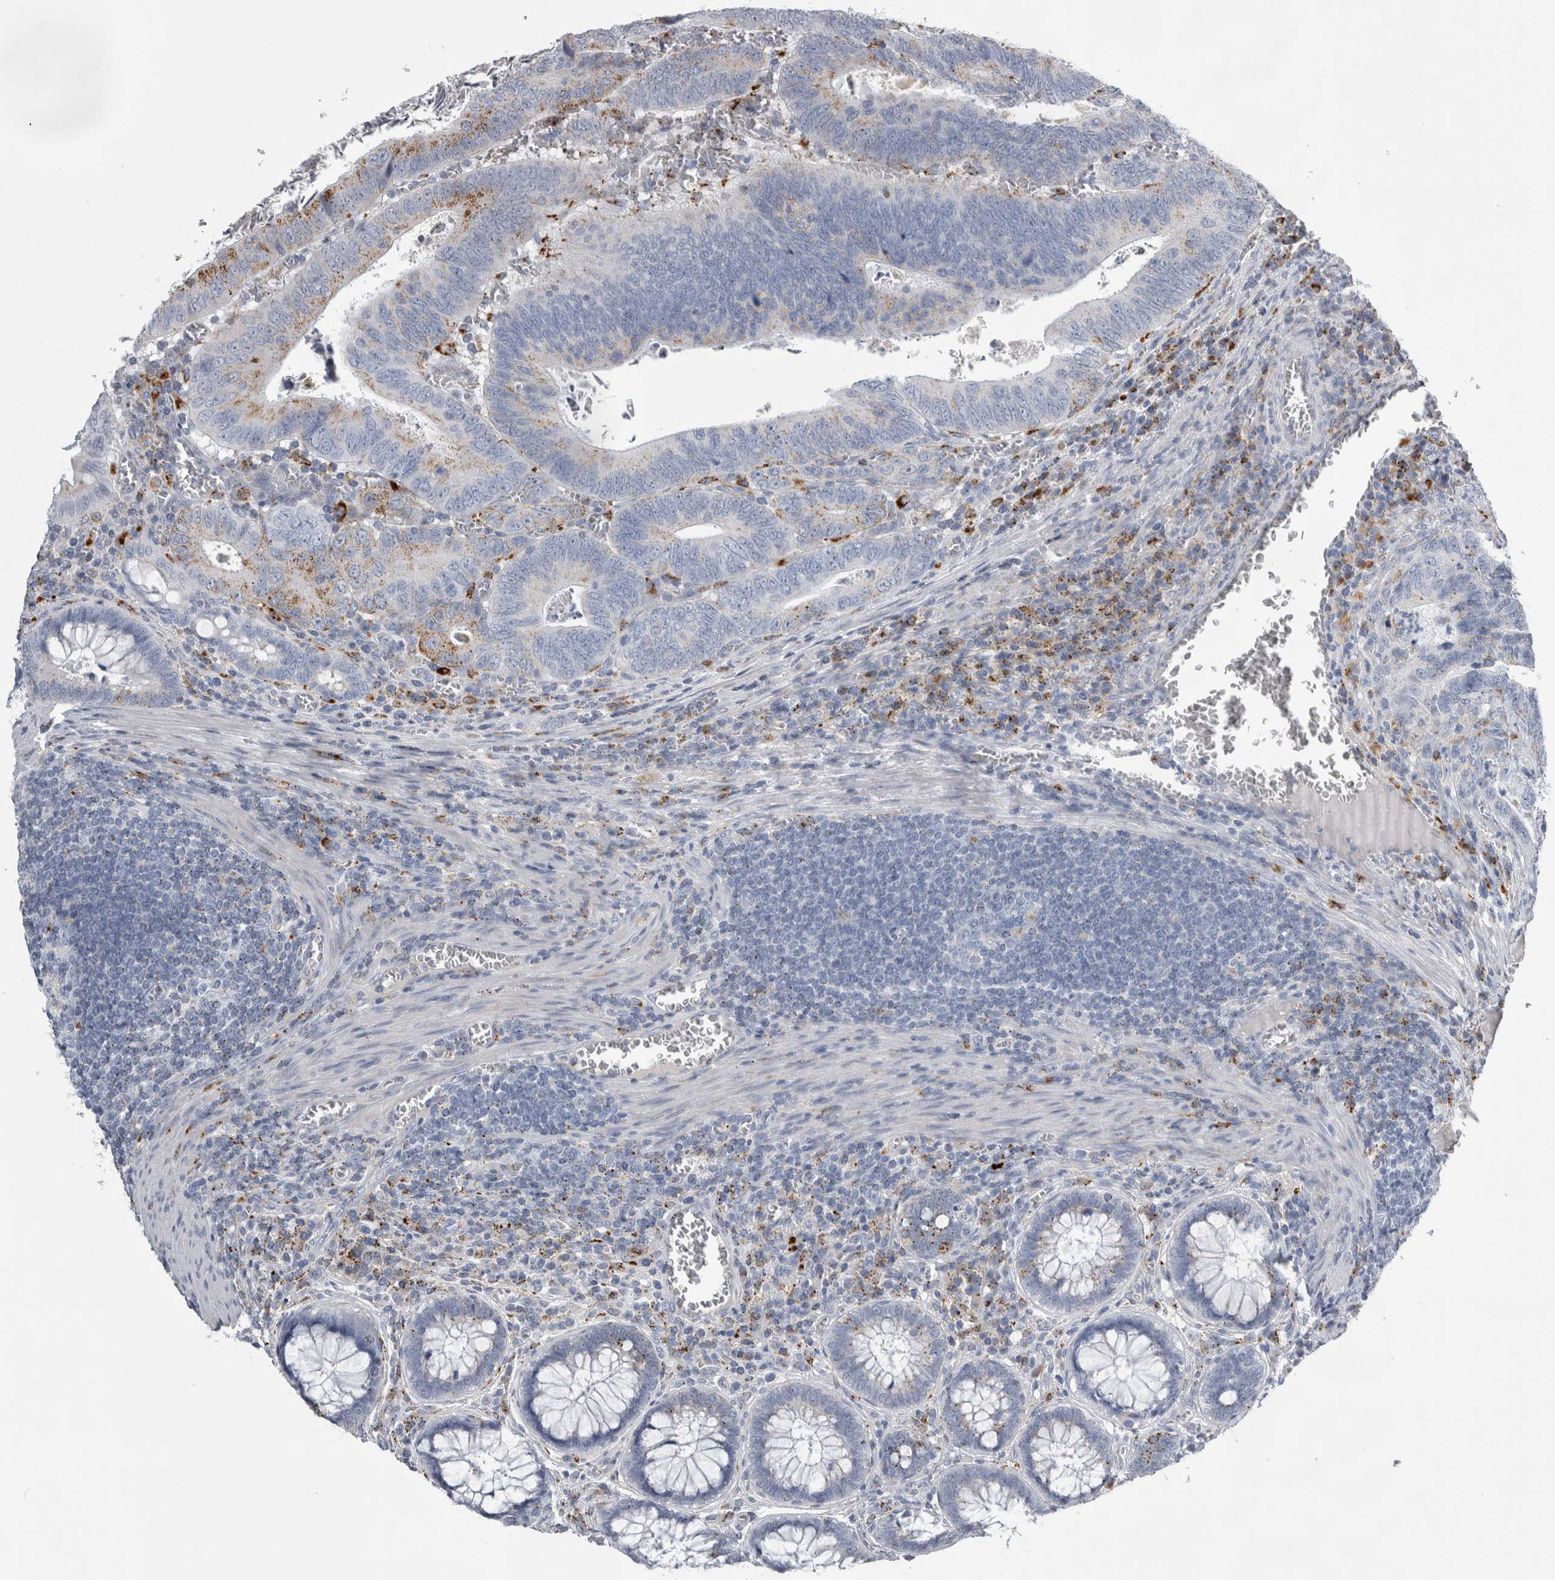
{"staining": {"intensity": "moderate", "quantity": "25%-75%", "location": "cytoplasmic/membranous"}, "tissue": "colorectal cancer", "cell_type": "Tumor cells", "image_type": "cancer", "snomed": [{"axis": "morphology", "description": "Inflammation, NOS"}, {"axis": "morphology", "description": "Adenocarcinoma, NOS"}, {"axis": "topography", "description": "Colon"}], "caption": "High-magnification brightfield microscopy of colorectal cancer stained with DAB (brown) and counterstained with hematoxylin (blue). tumor cells exhibit moderate cytoplasmic/membranous positivity is present in approximately25%-75% of cells.", "gene": "DPP7", "patient": {"sex": "male", "age": 72}}